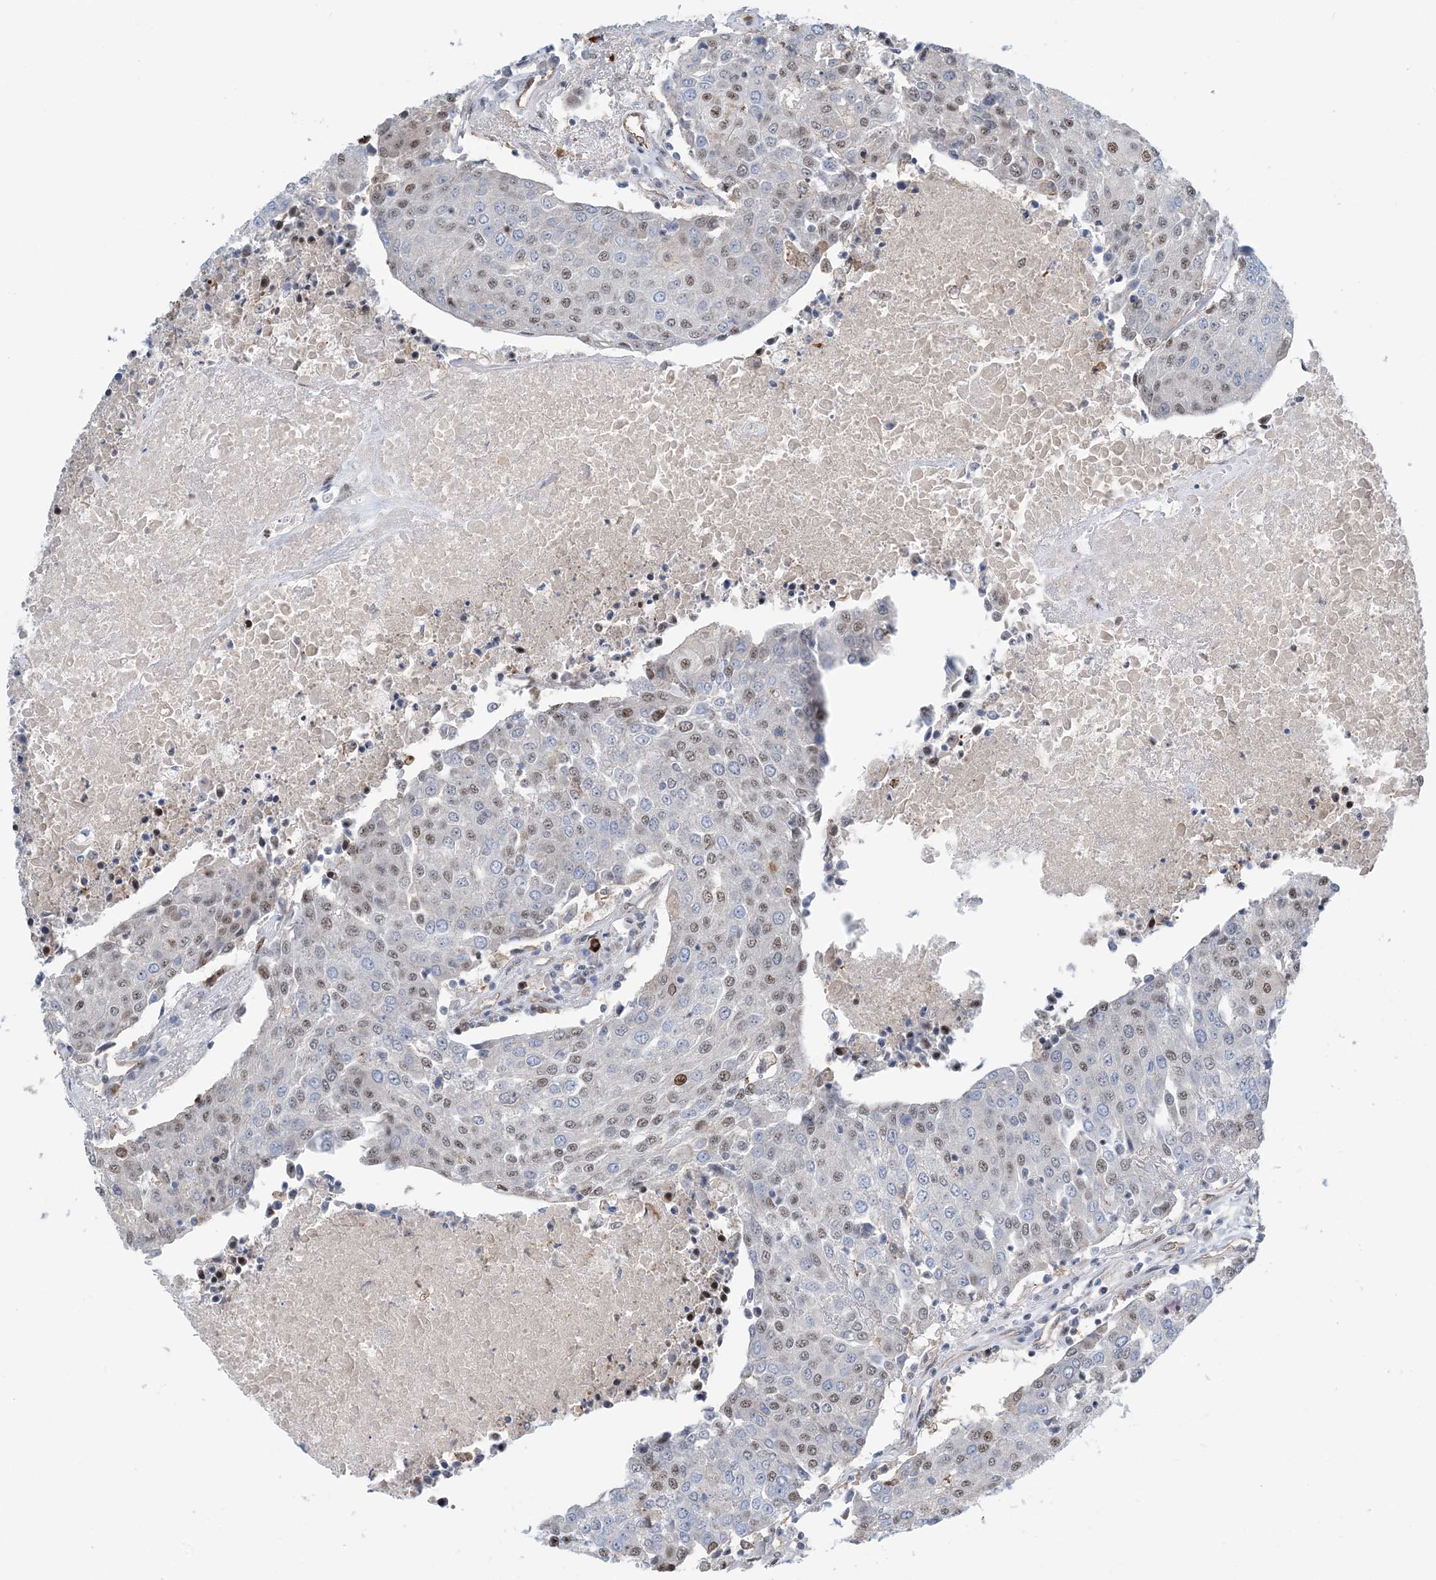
{"staining": {"intensity": "moderate", "quantity": "<25%", "location": "nuclear"}, "tissue": "urothelial cancer", "cell_type": "Tumor cells", "image_type": "cancer", "snomed": [{"axis": "morphology", "description": "Urothelial carcinoma, High grade"}, {"axis": "topography", "description": "Urinary bladder"}], "caption": "This histopathology image shows IHC staining of urothelial carcinoma (high-grade), with low moderate nuclear expression in about <25% of tumor cells.", "gene": "HEMK1", "patient": {"sex": "female", "age": 85}}